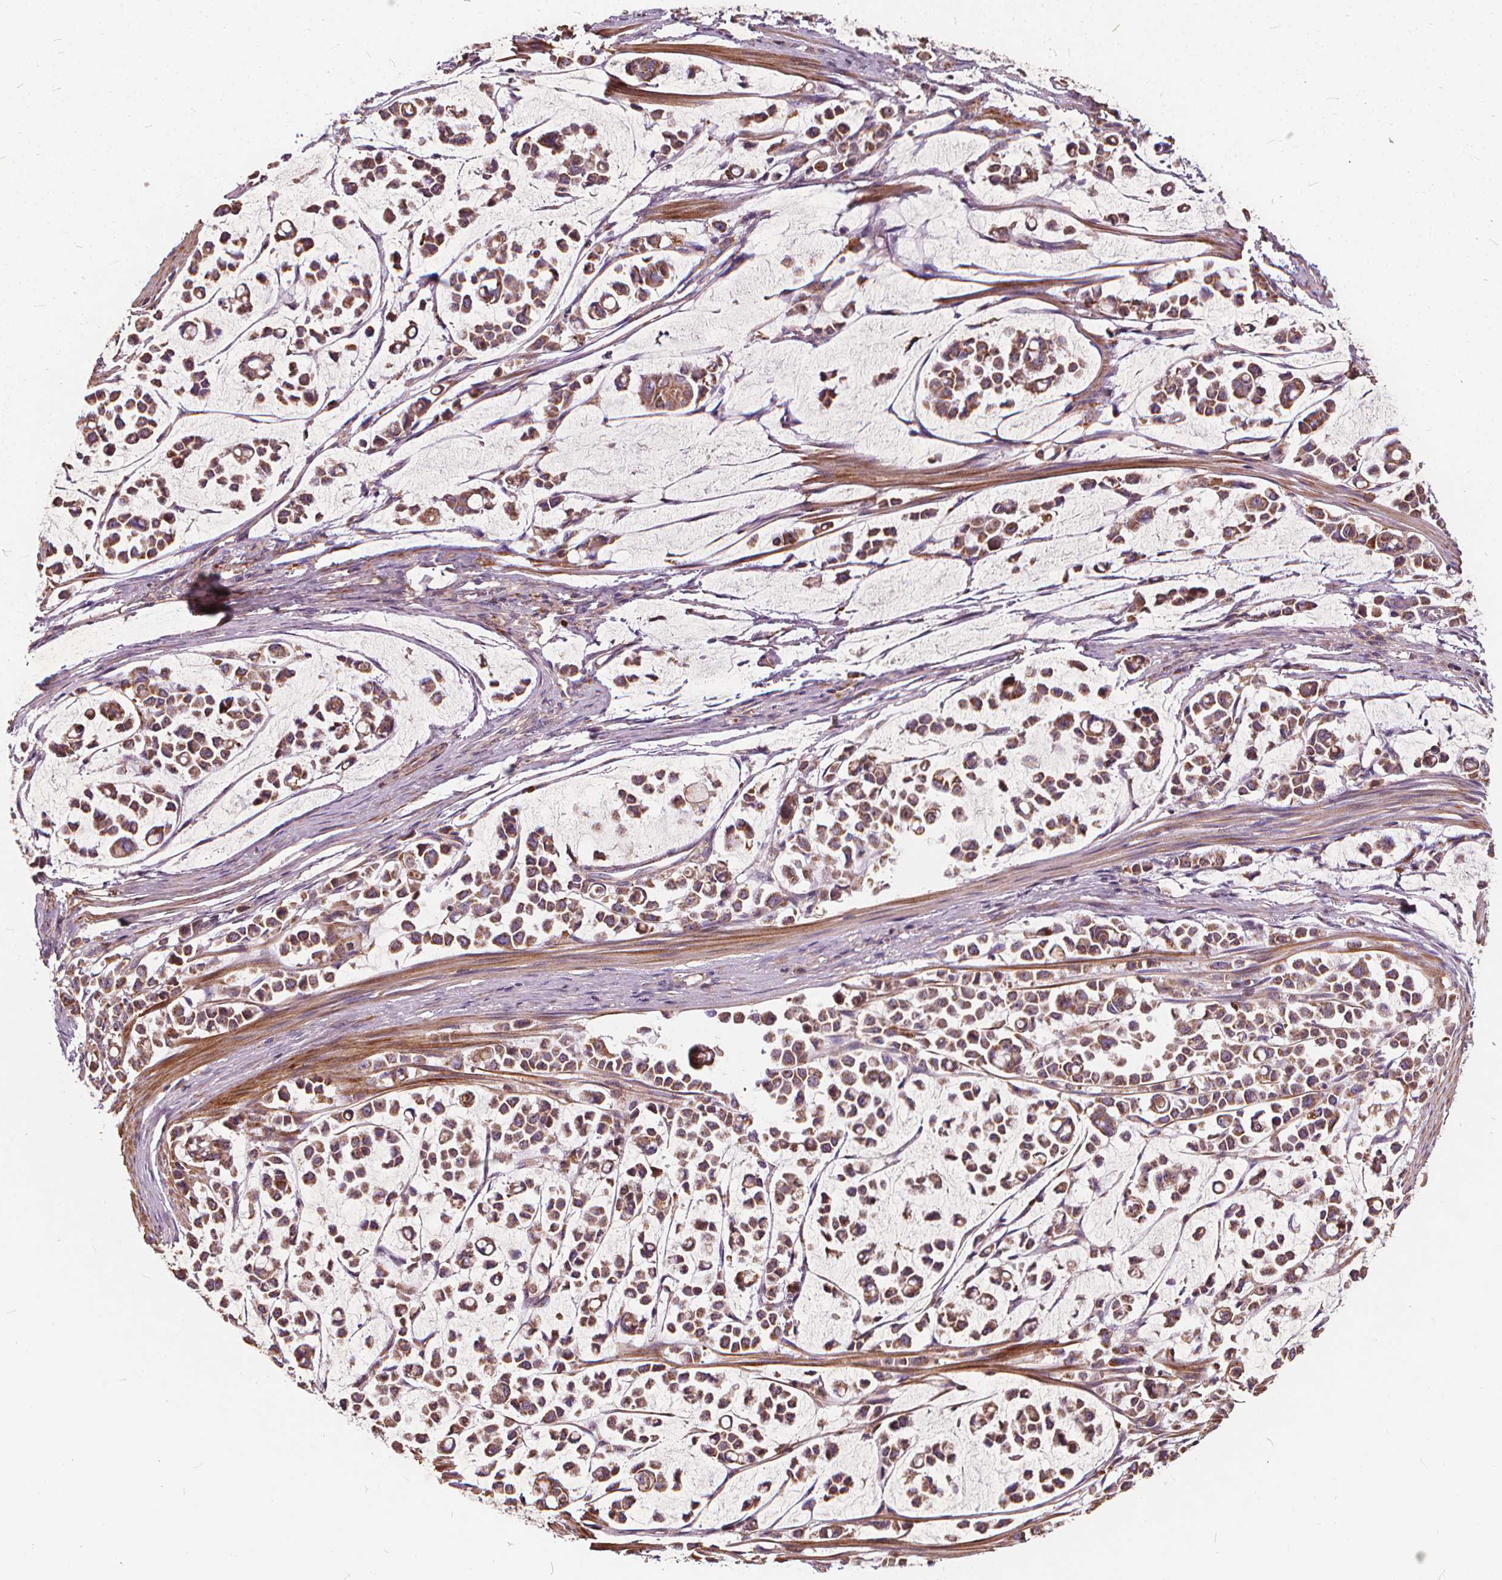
{"staining": {"intensity": "moderate", "quantity": "25%-75%", "location": "cytoplasmic/membranous"}, "tissue": "stomach cancer", "cell_type": "Tumor cells", "image_type": "cancer", "snomed": [{"axis": "morphology", "description": "Adenocarcinoma, NOS"}, {"axis": "topography", "description": "Stomach"}], "caption": "IHC staining of stomach adenocarcinoma, which exhibits medium levels of moderate cytoplasmic/membranous staining in approximately 25%-75% of tumor cells indicating moderate cytoplasmic/membranous protein positivity. The staining was performed using DAB (brown) for protein detection and nuclei were counterstained in hematoxylin (blue).", "gene": "ORAI2", "patient": {"sex": "male", "age": 82}}